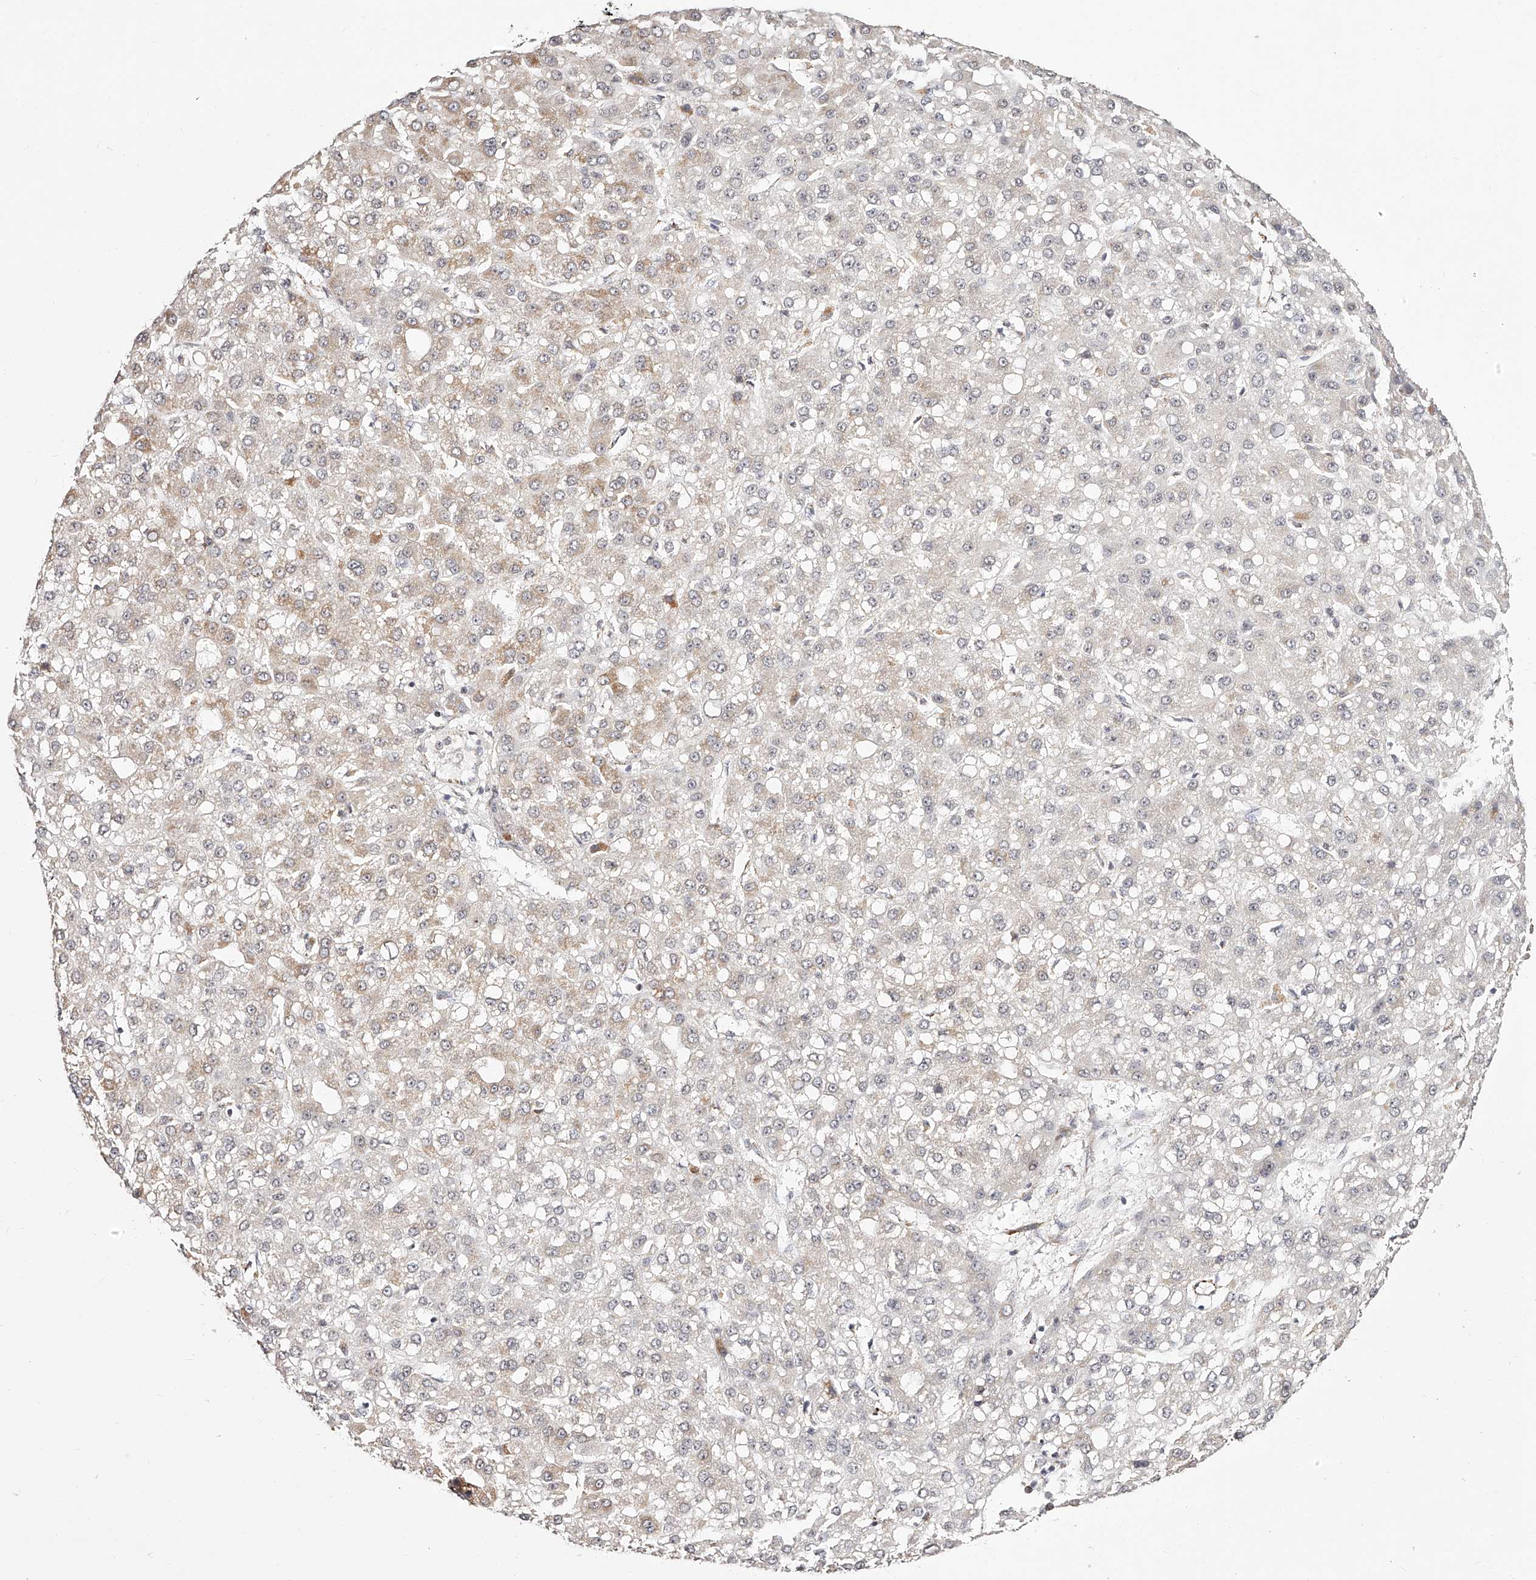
{"staining": {"intensity": "moderate", "quantity": "25%-75%", "location": "cytoplasmic/membranous"}, "tissue": "liver cancer", "cell_type": "Tumor cells", "image_type": "cancer", "snomed": [{"axis": "morphology", "description": "Carcinoma, Hepatocellular, NOS"}, {"axis": "topography", "description": "Liver"}], "caption": "Human liver cancer stained with a protein marker shows moderate staining in tumor cells.", "gene": "NDUFV3", "patient": {"sex": "male", "age": 67}}